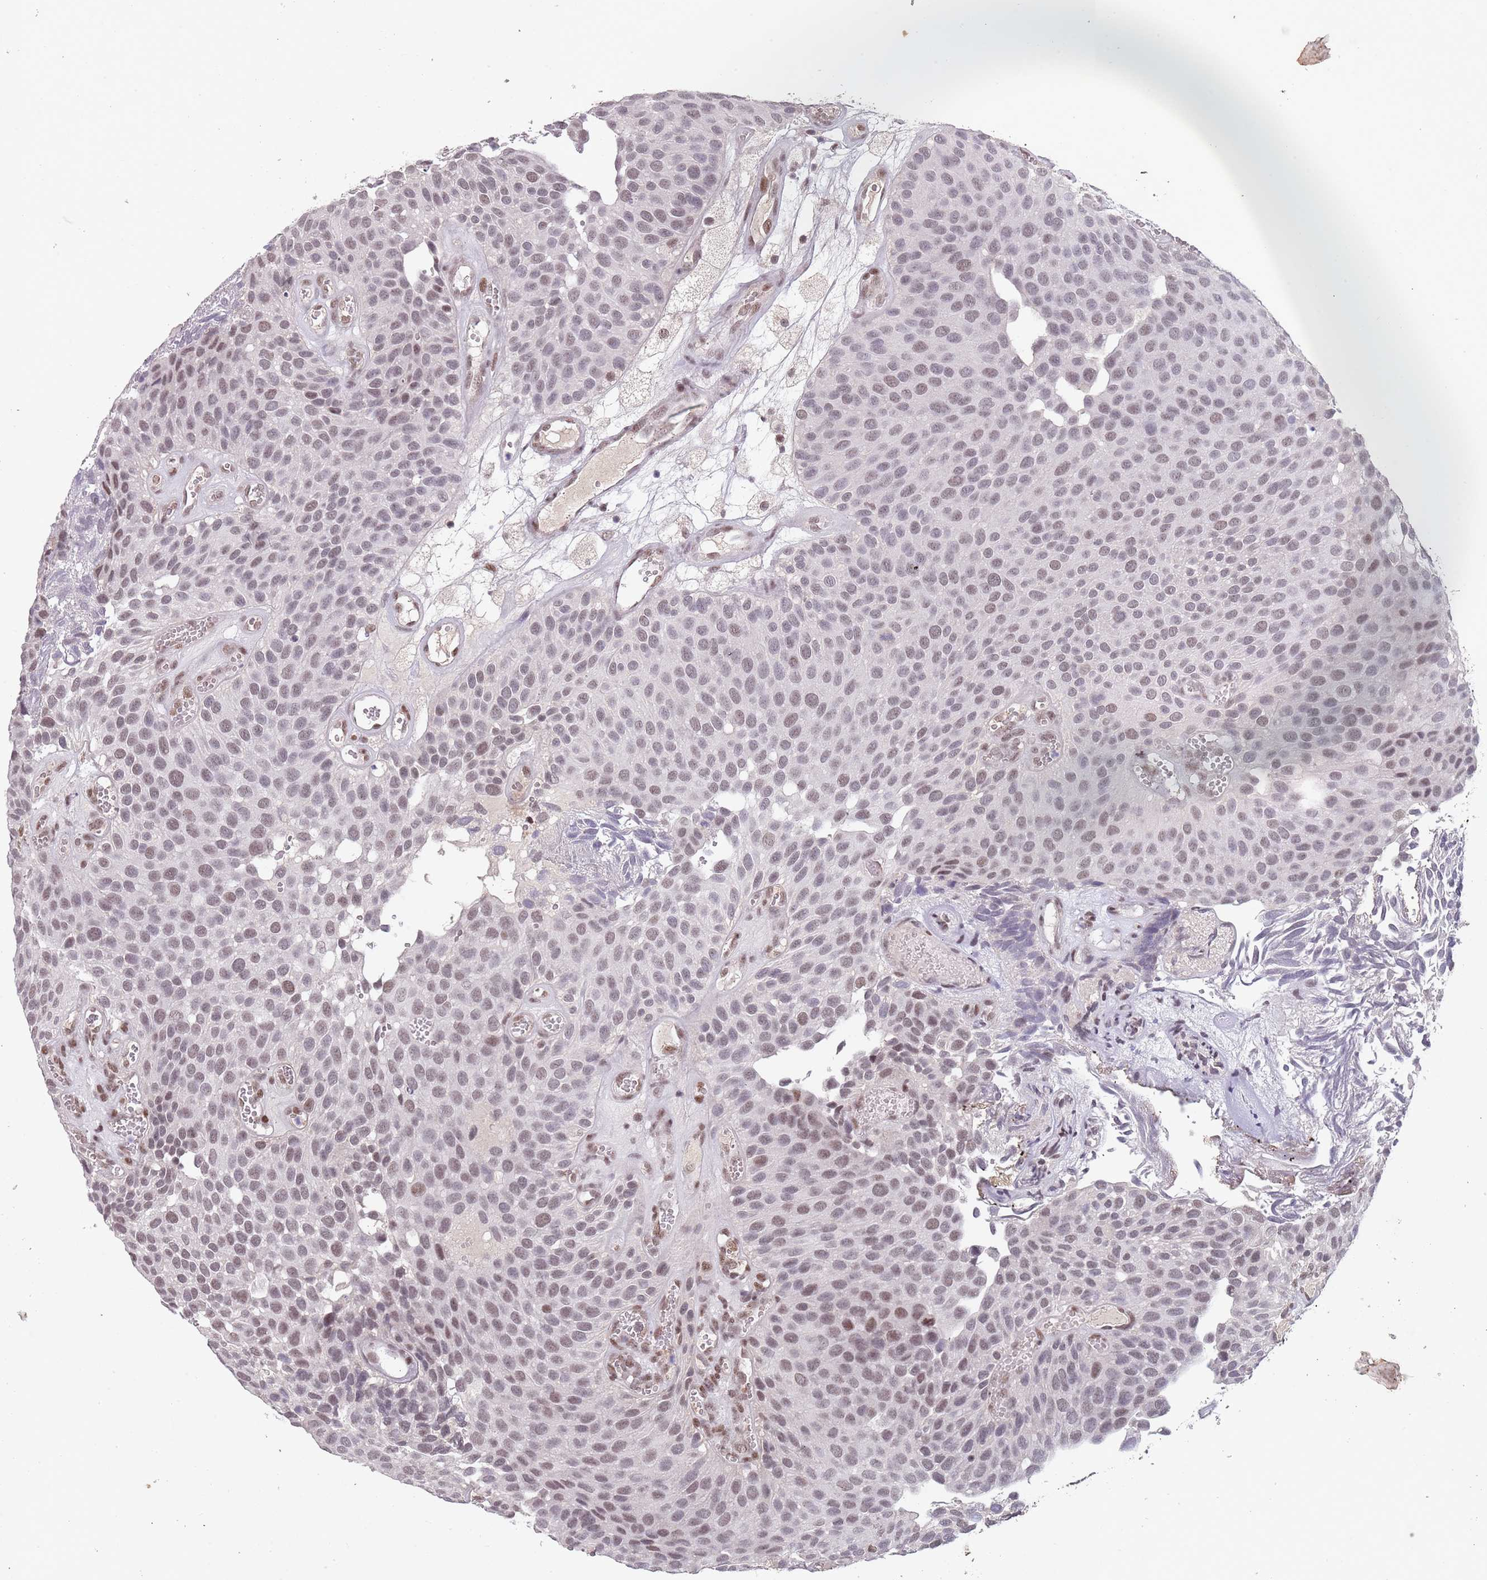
{"staining": {"intensity": "weak", "quantity": ">75%", "location": "nuclear"}, "tissue": "urothelial cancer", "cell_type": "Tumor cells", "image_type": "cancer", "snomed": [{"axis": "morphology", "description": "Urothelial carcinoma, Low grade"}, {"axis": "topography", "description": "Urinary bladder"}], "caption": "Immunohistochemical staining of urothelial cancer shows weak nuclear protein positivity in approximately >75% of tumor cells.", "gene": "CIZ1", "patient": {"sex": "male", "age": 89}}